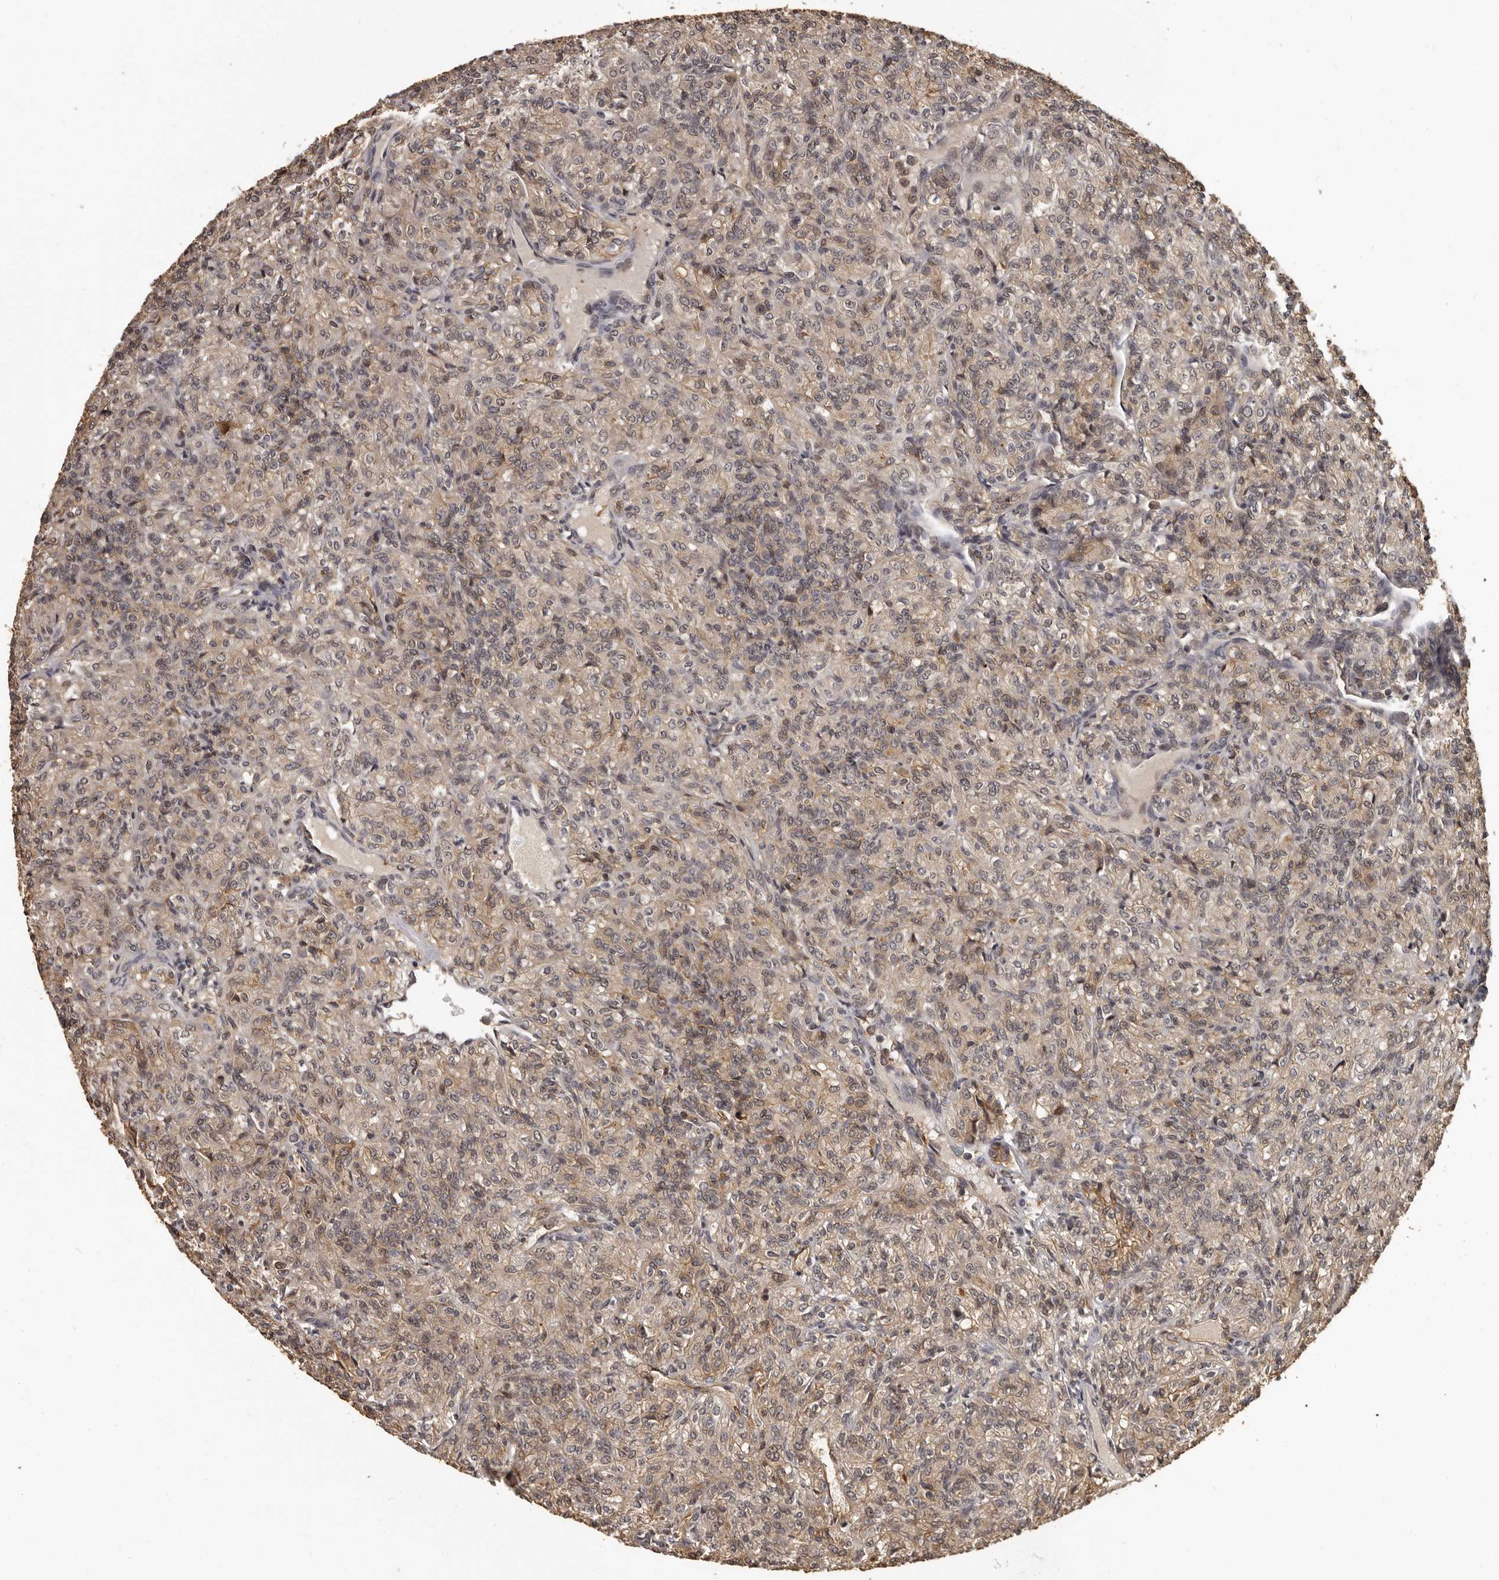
{"staining": {"intensity": "weak", "quantity": "25%-75%", "location": "cytoplasmic/membranous,nuclear"}, "tissue": "renal cancer", "cell_type": "Tumor cells", "image_type": "cancer", "snomed": [{"axis": "morphology", "description": "Adenocarcinoma, NOS"}, {"axis": "topography", "description": "Kidney"}], "caption": "Protein staining of renal cancer (adenocarcinoma) tissue displays weak cytoplasmic/membranous and nuclear positivity in about 25%-75% of tumor cells.", "gene": "SLITRK6", "patient": {"sex": "male", "age": 77}}